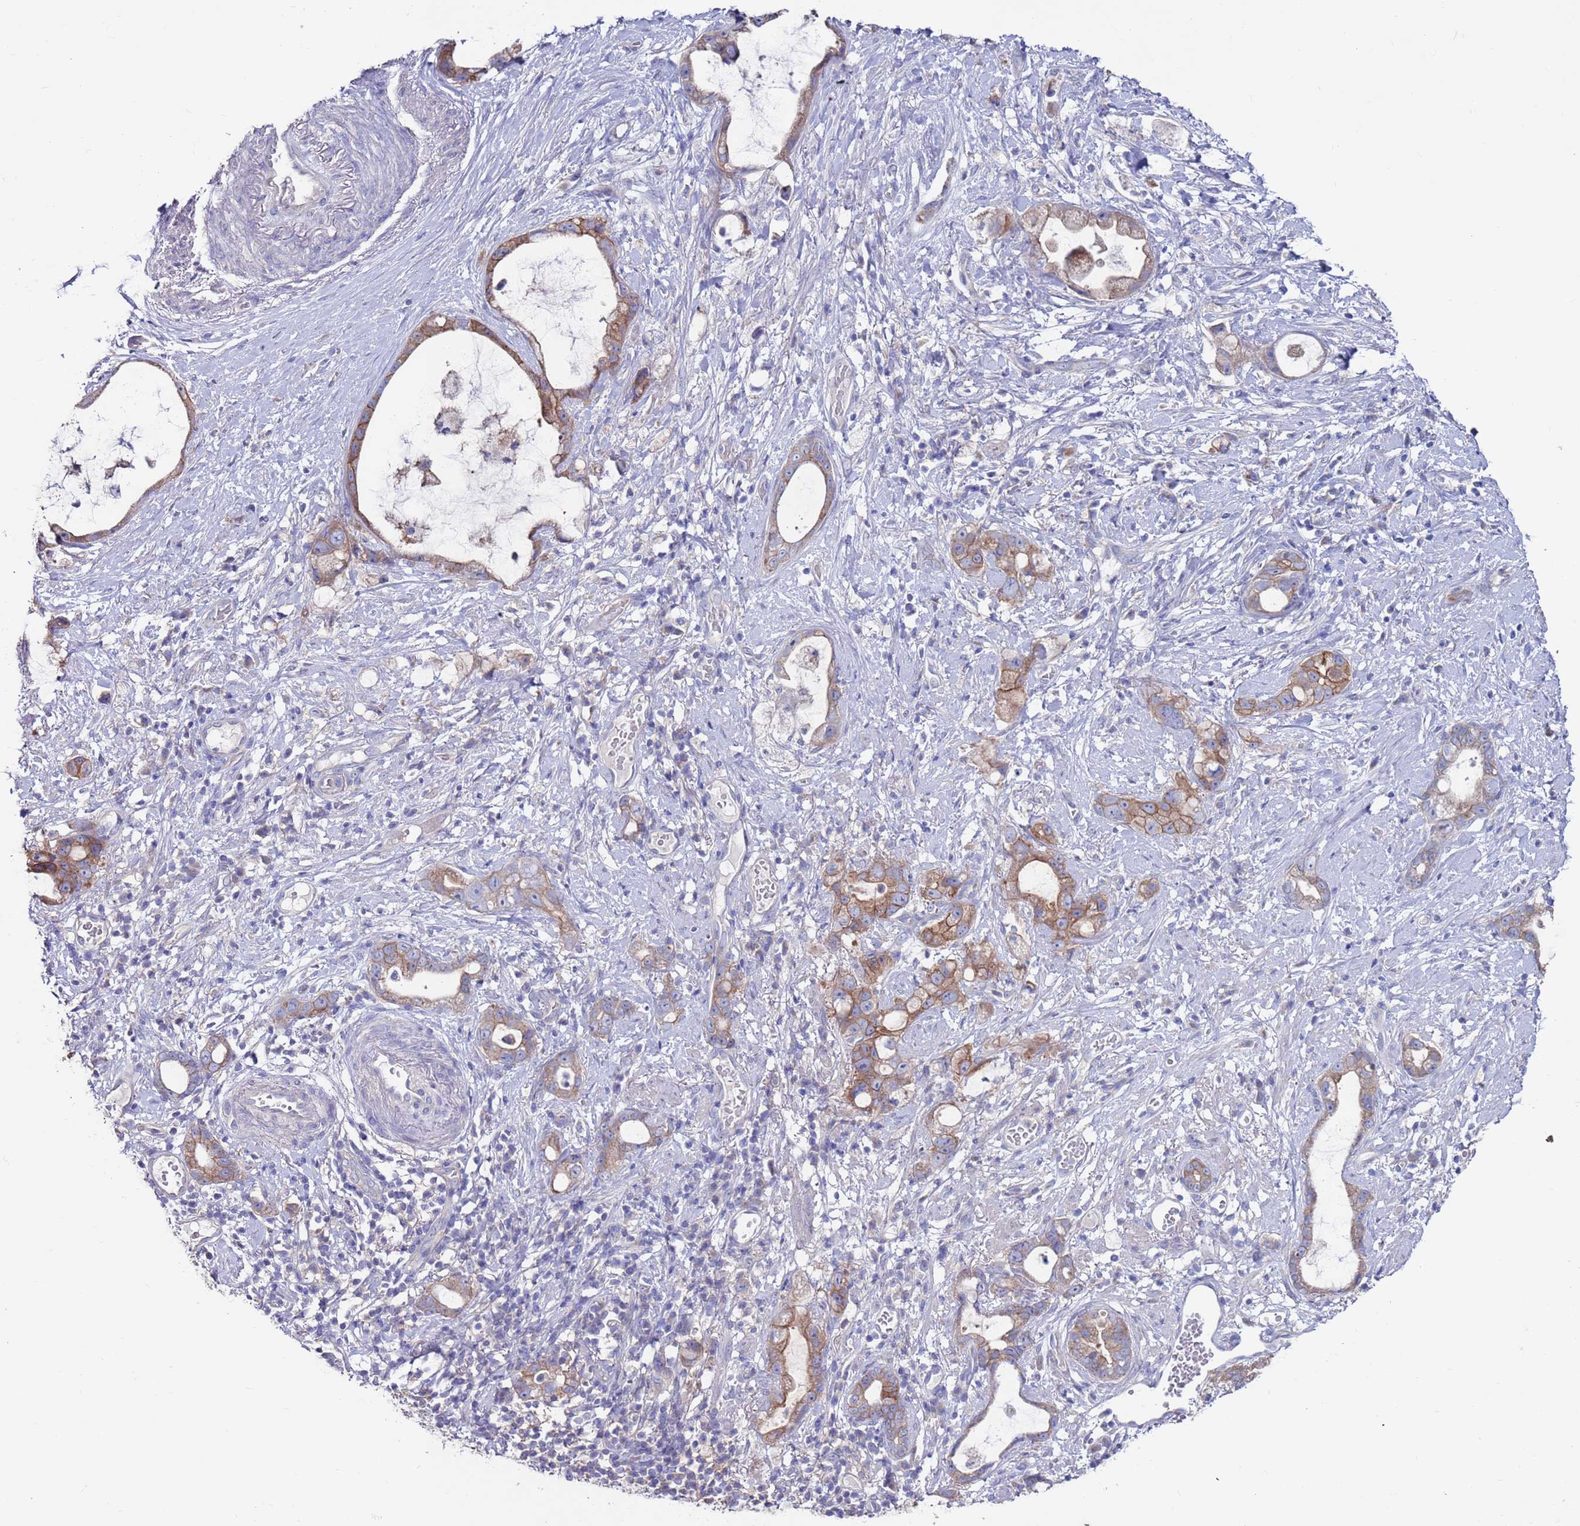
{"staining": {"intensity": "moderate", "quantity": ">75%", "location": "cytoplasmic/membranous"}, "tissue": "stomach cancer", "cell_type": "Tumor cells", "image_type": "cancer", "snomed": [{"axis": "morphology", "description": "Adenocarcinoma, NOS"}, {"axis": "topography", "description": "Stomach"}], "caption": "Immunohistochemistry (IHC) photomicrograph of adenocarcinoma (stomach) stained for a protein (brown), which demonstrates medium levels of moderate cytoplasmic/membranous positivity in about >75% of tumor cells.", "gene": "KRTCAP3", "patient": {"sex": "male", "age": 55}}